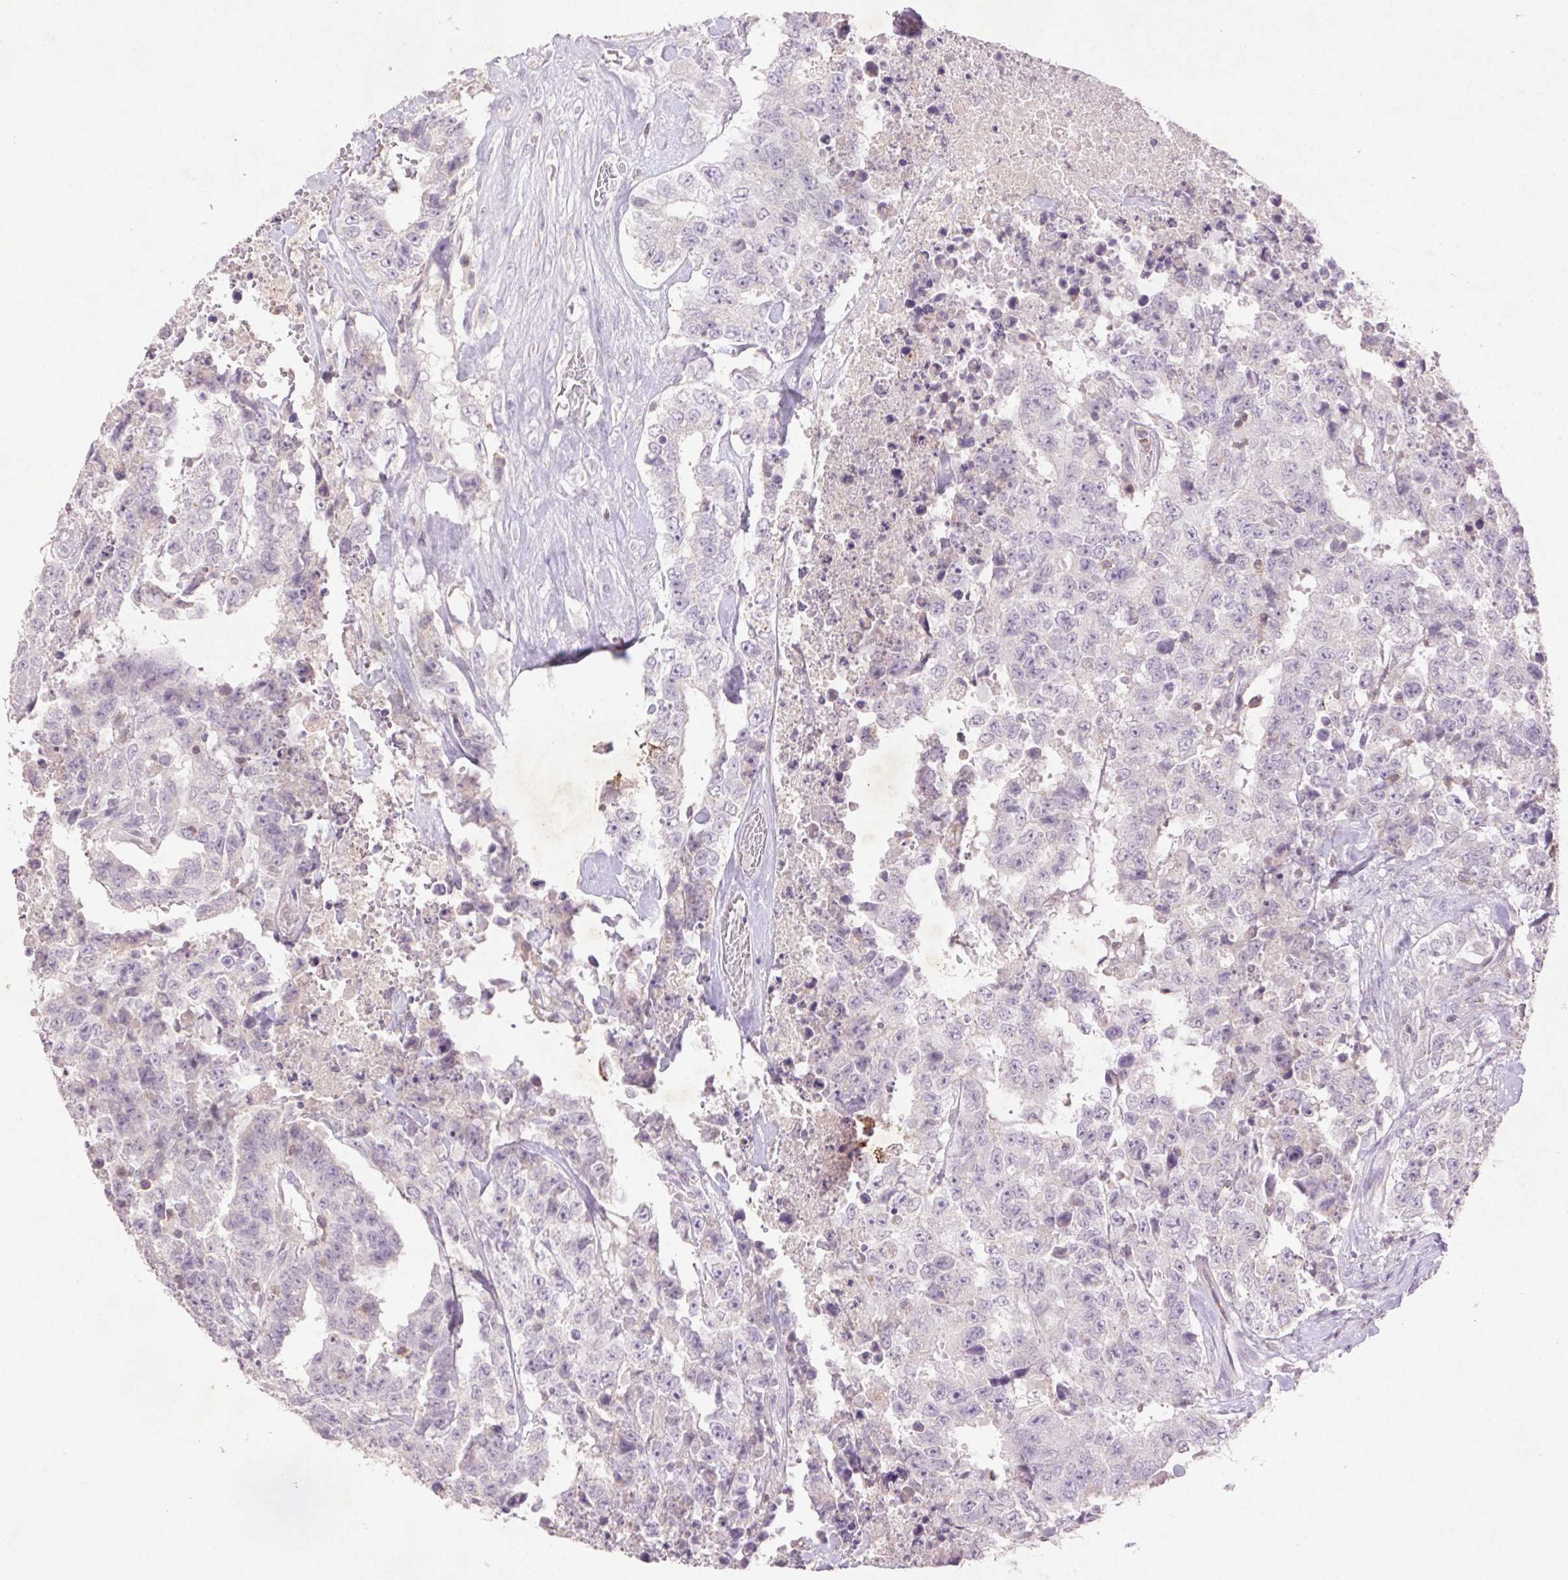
{"staining": {"intensity": "negative", "quantity": "none", "location": "none"}, "tissue": "testis cancer", "cell_type": "Tumor cells", "image_type": "cancer", "snomed": [{"axis": "morphology", "description": "Carcinoma, Embryonal, NOS"}, {"axis": "topography", "description": "Testis"}], "caption": "This is an immunohistochemistry (IHC) micrograph of testis cancer (embryonal carcinoma). There is no staining in tumor cells.", "gene": "FNDC7", "patient": {"sex": "male", "age": 24}}